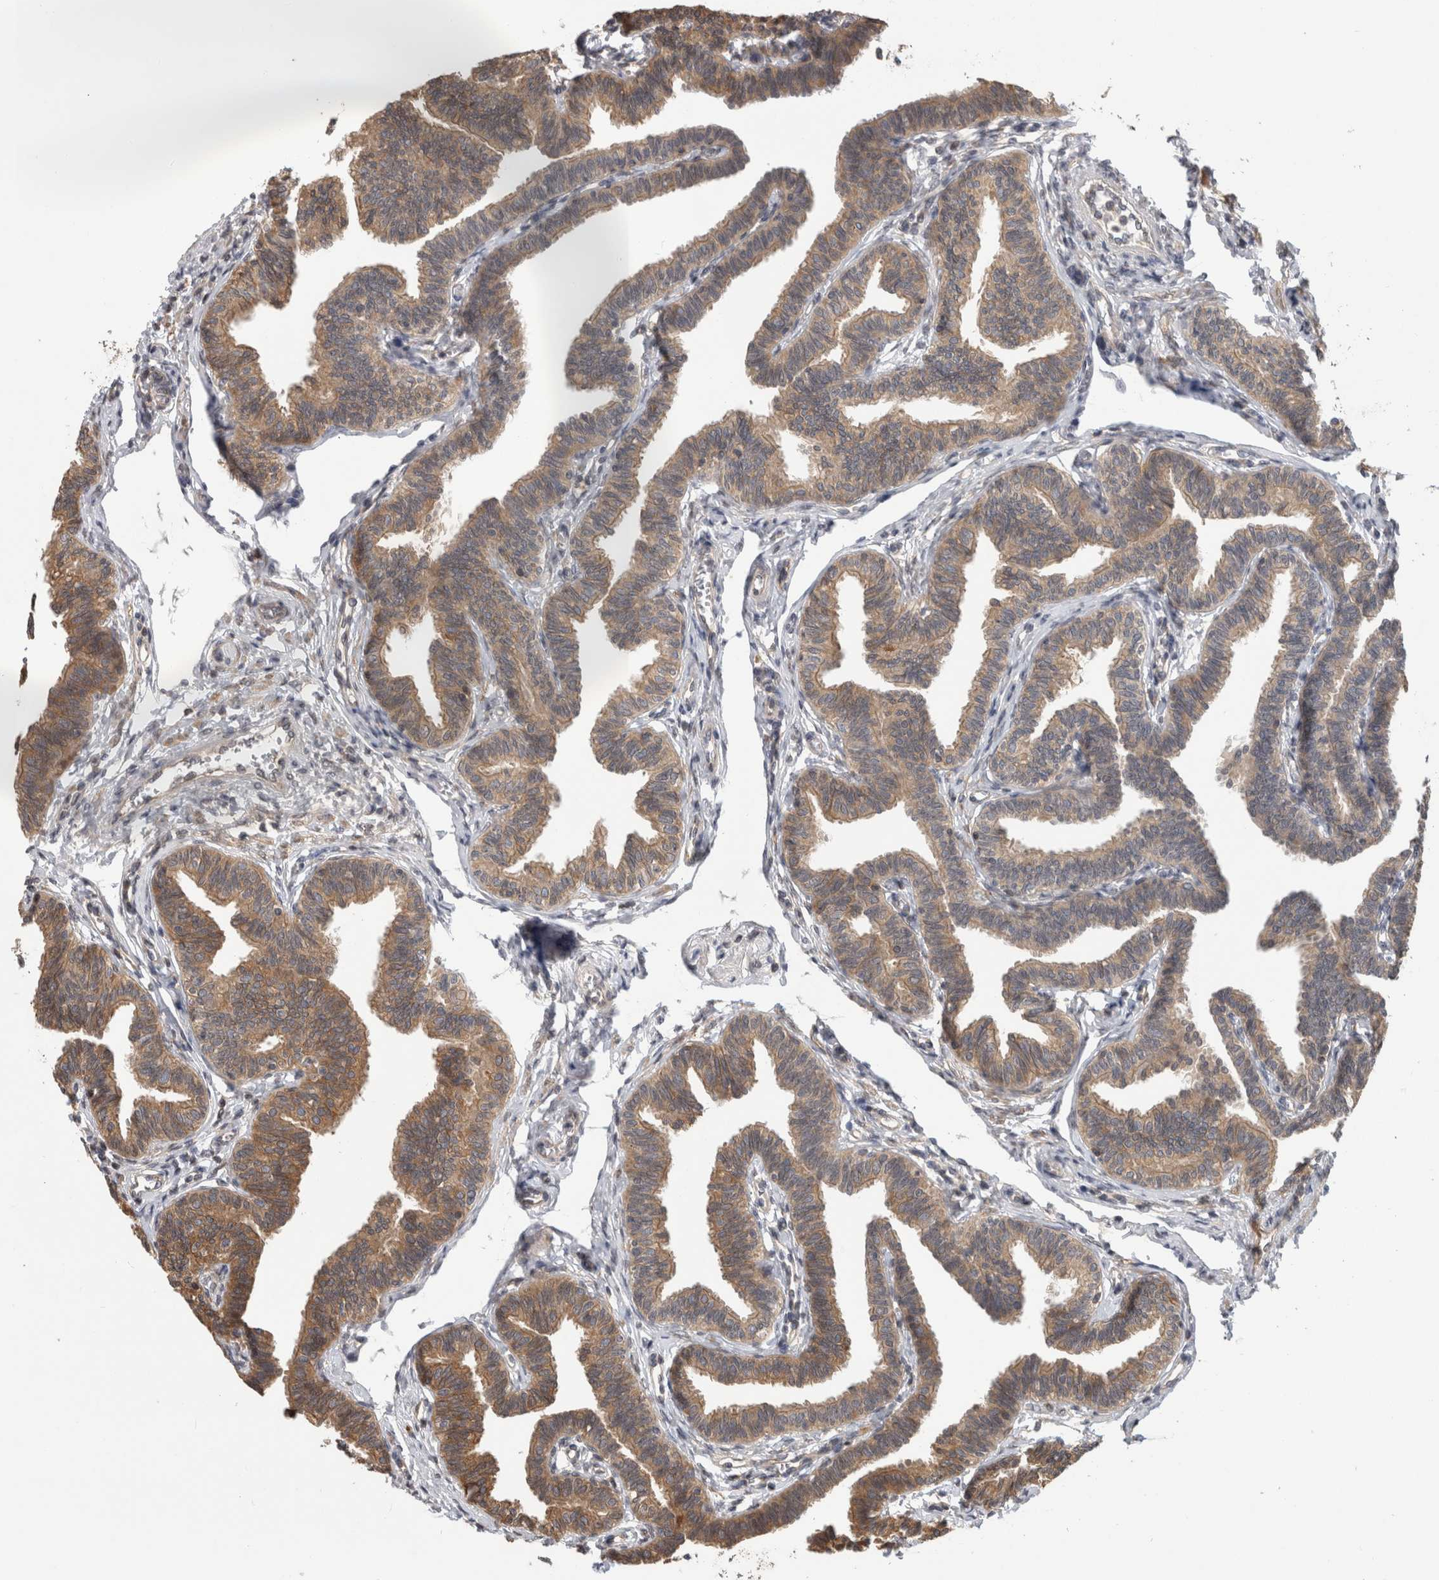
{"staining": {"intensity": "moderate", "quantity": ">75%", "location": "cytoplasmic/membranous"}, "tissue": "fallopian tube", "cell_type": "Glandular cells", "image_type": "normal", "snomed": [{"axis": "morphology", "description": "Normal tissue, NOS"}, {"axis": "topography", "description": "Fallopian tube"}, {"axis": "topography", "description": "Ovary"}], "caption": "DAB immunohistochemical staining of normal human fallopian tube exhibits moderate cytoplasmic/membranous protein positivity in about >75% of glandular cells.", "gene": "PARP6", "patient": {"sex": "female", "age": 23}}